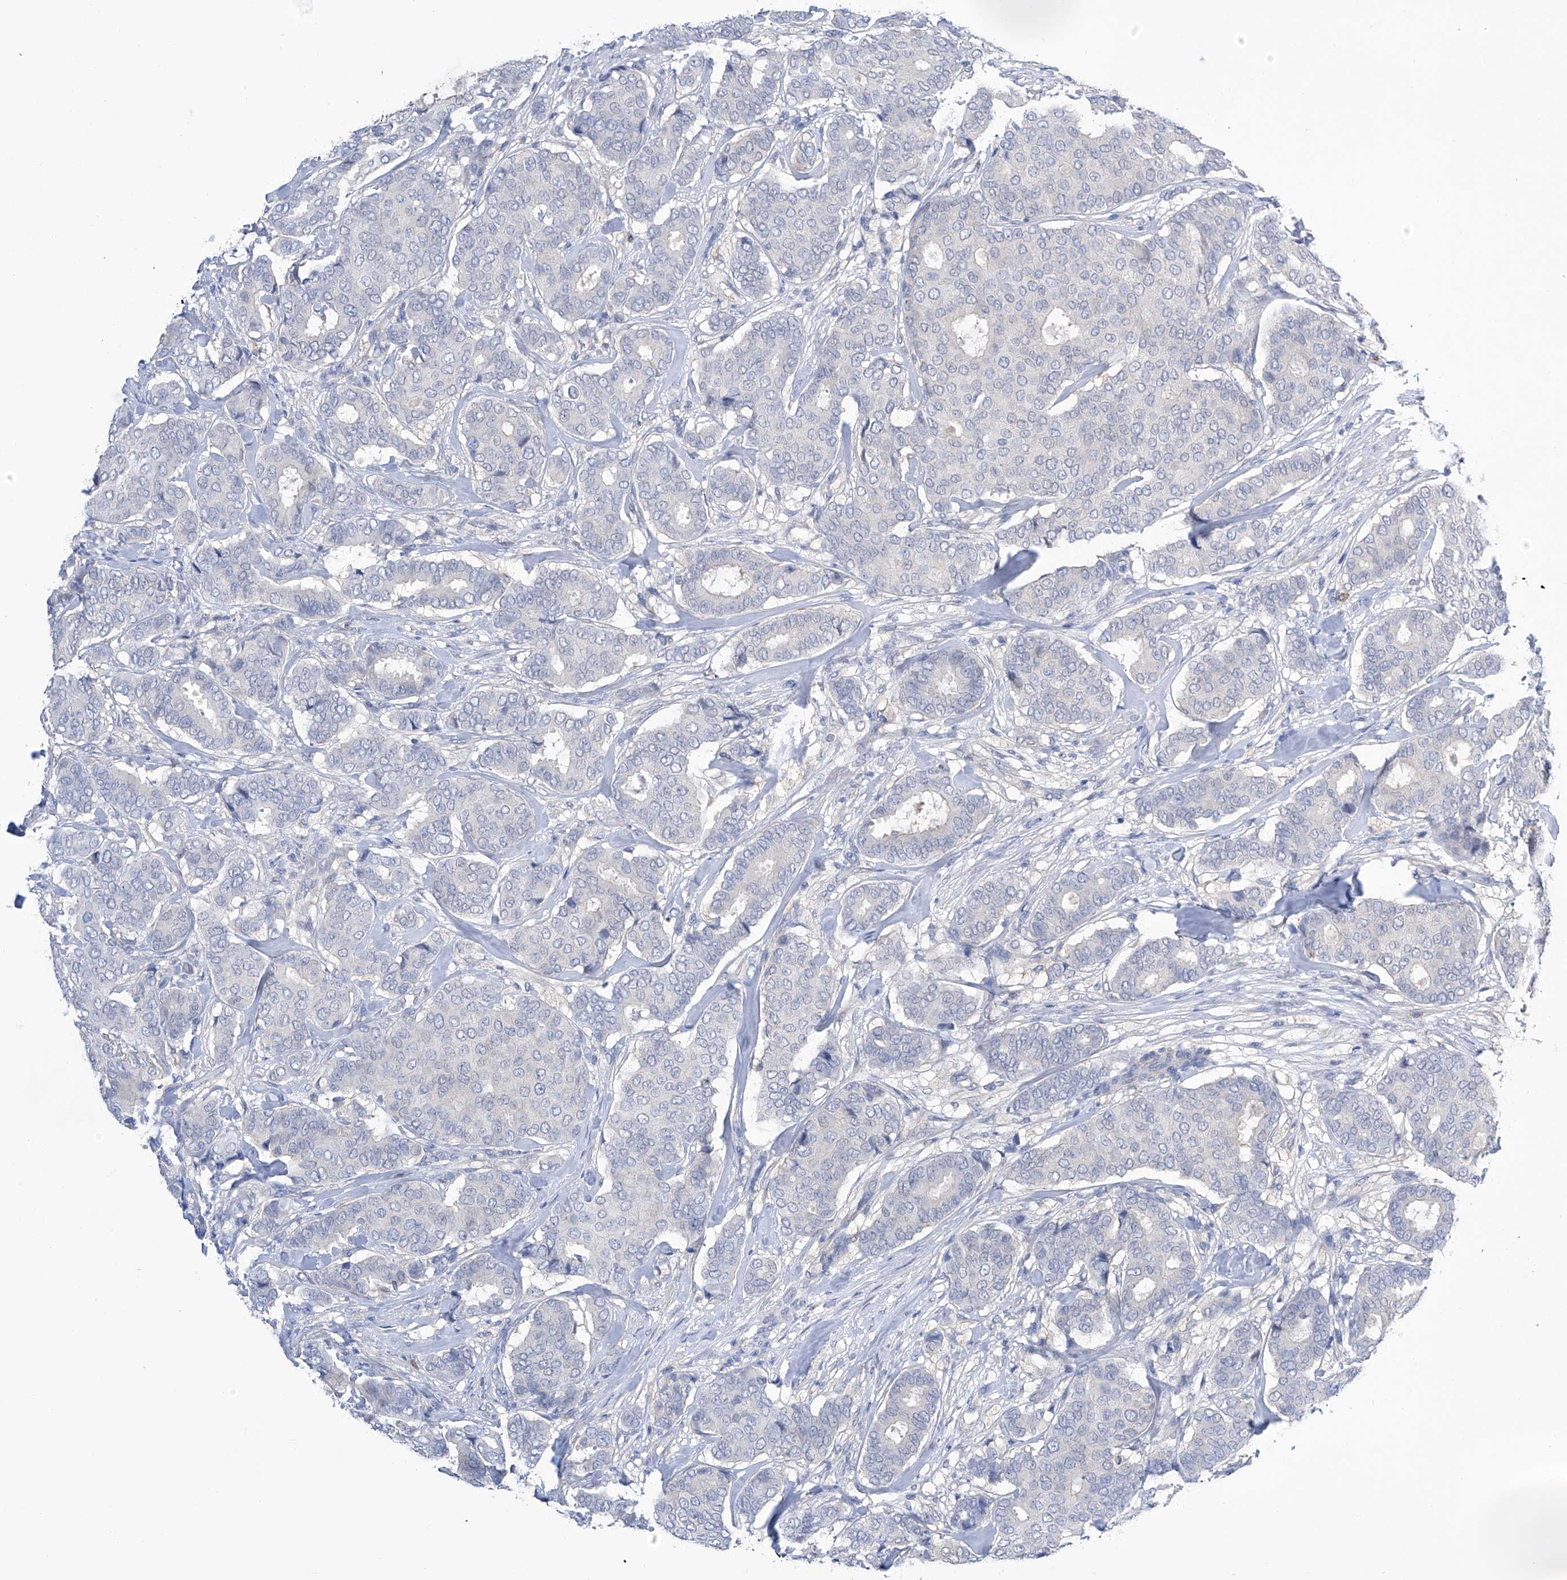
{"staining": {"intensity": "negative", "quantity": "none", "location": "none"}, "tissue": "breast cancer", "cell_type": "Tumor cells", "image_type": "cancer", "snomed": [{"axis": "morphology", "description": "Duct carcinoma"}, {"axis": "topography", "description": "Breast"}], "caption": "Breast intraductal carcinoma was stained to show a protein in brown. There is no significant positivity in tumor cells.", "gene": "PGM3", "patient": {"sex": "female", "age": 75}}